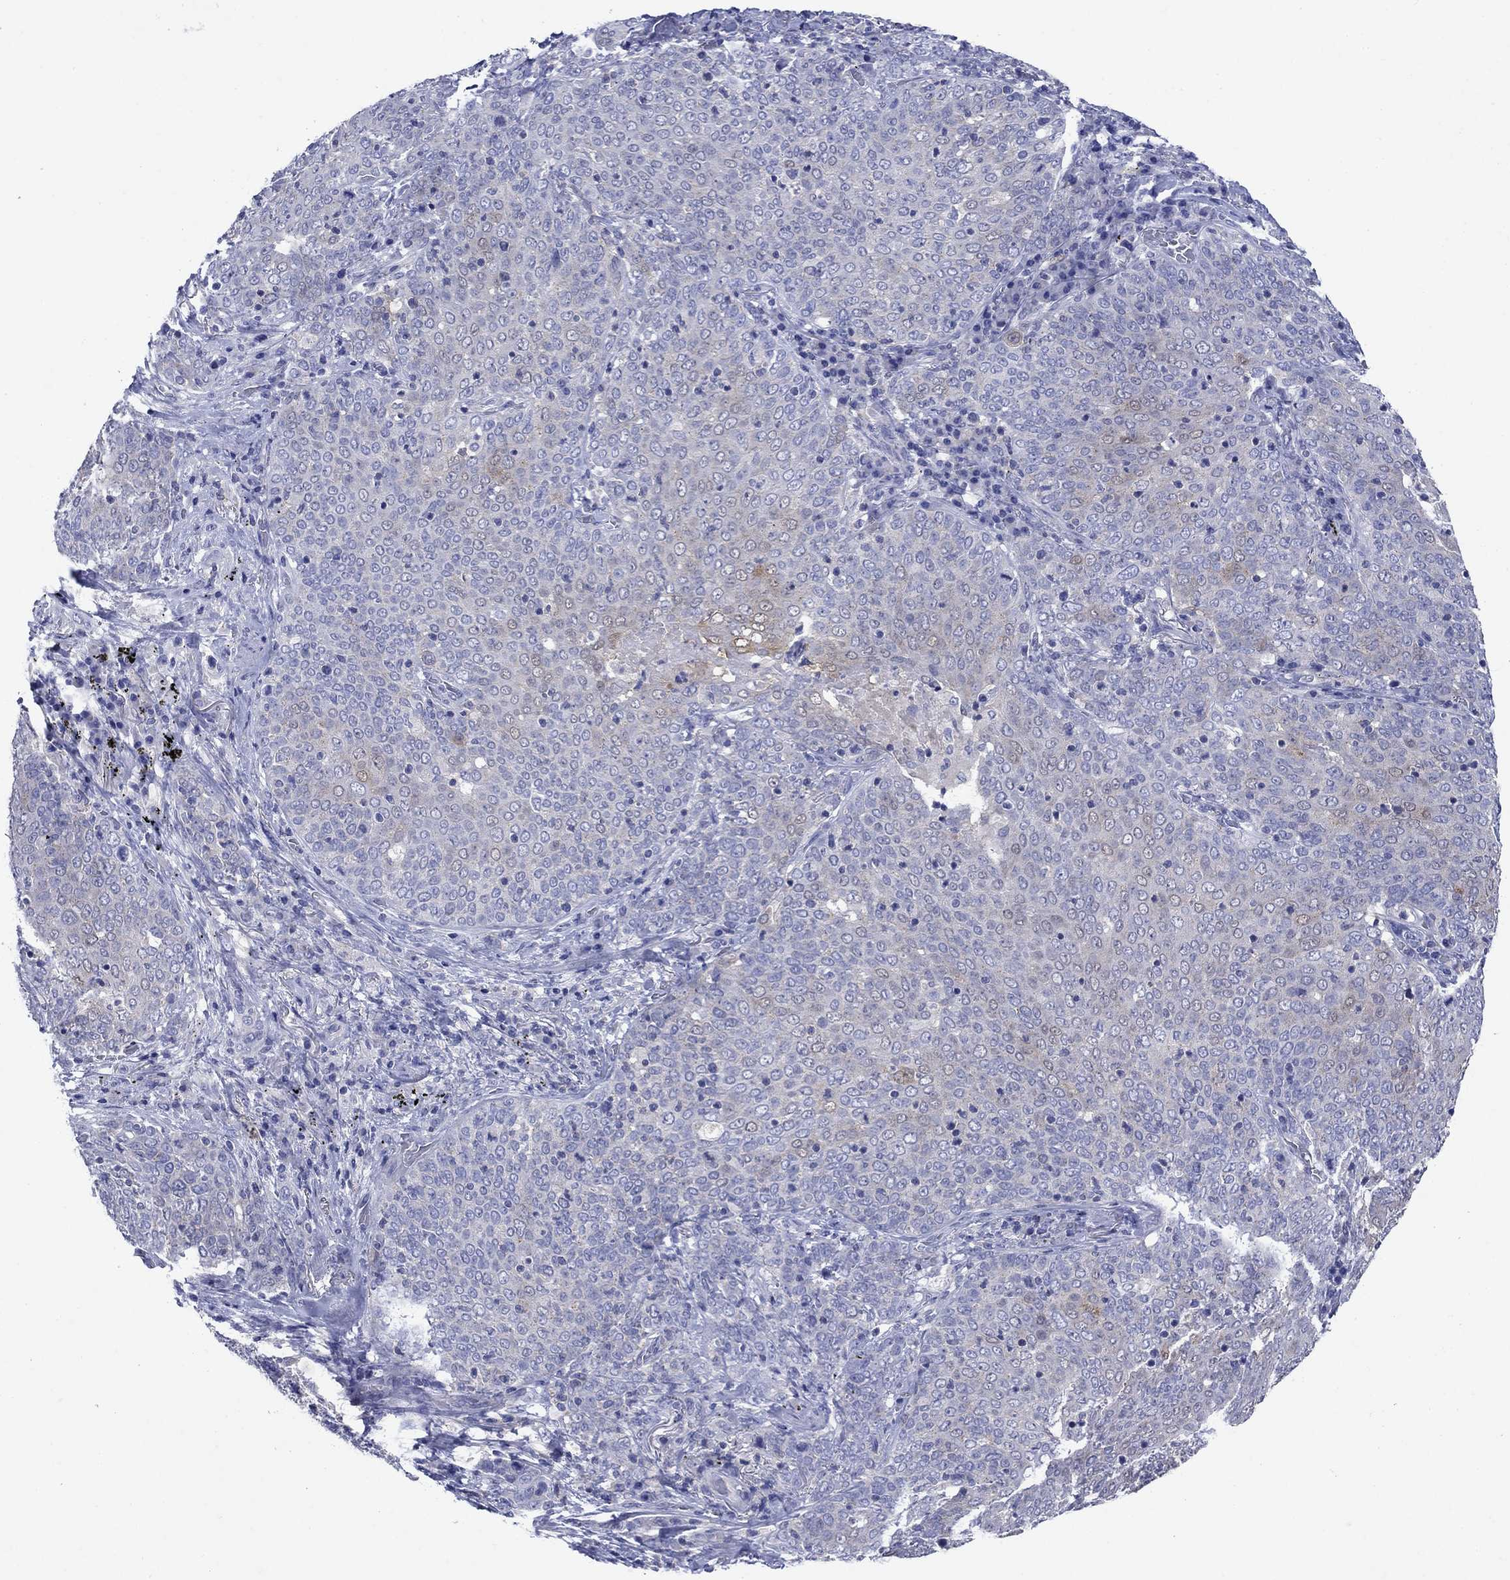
{"staining": {"intensity": "weak", "quantity": "<25%", "location": "cytoplasmic/membranous"}, "tissue": "lung cancer", "cell_type": "Tumor cells", "image_type": "cancer", "snomed": [{"axis": "morphology", "description": "Squamous cell carcinoma, NOS"}, {"axis": "topography", "description": "Lung"}], "caption": "Tumor cells are negative for protein expression in human lung cancer.", "gene": "SULT2B1", "patient": {"sex": "male", "age": 82}}